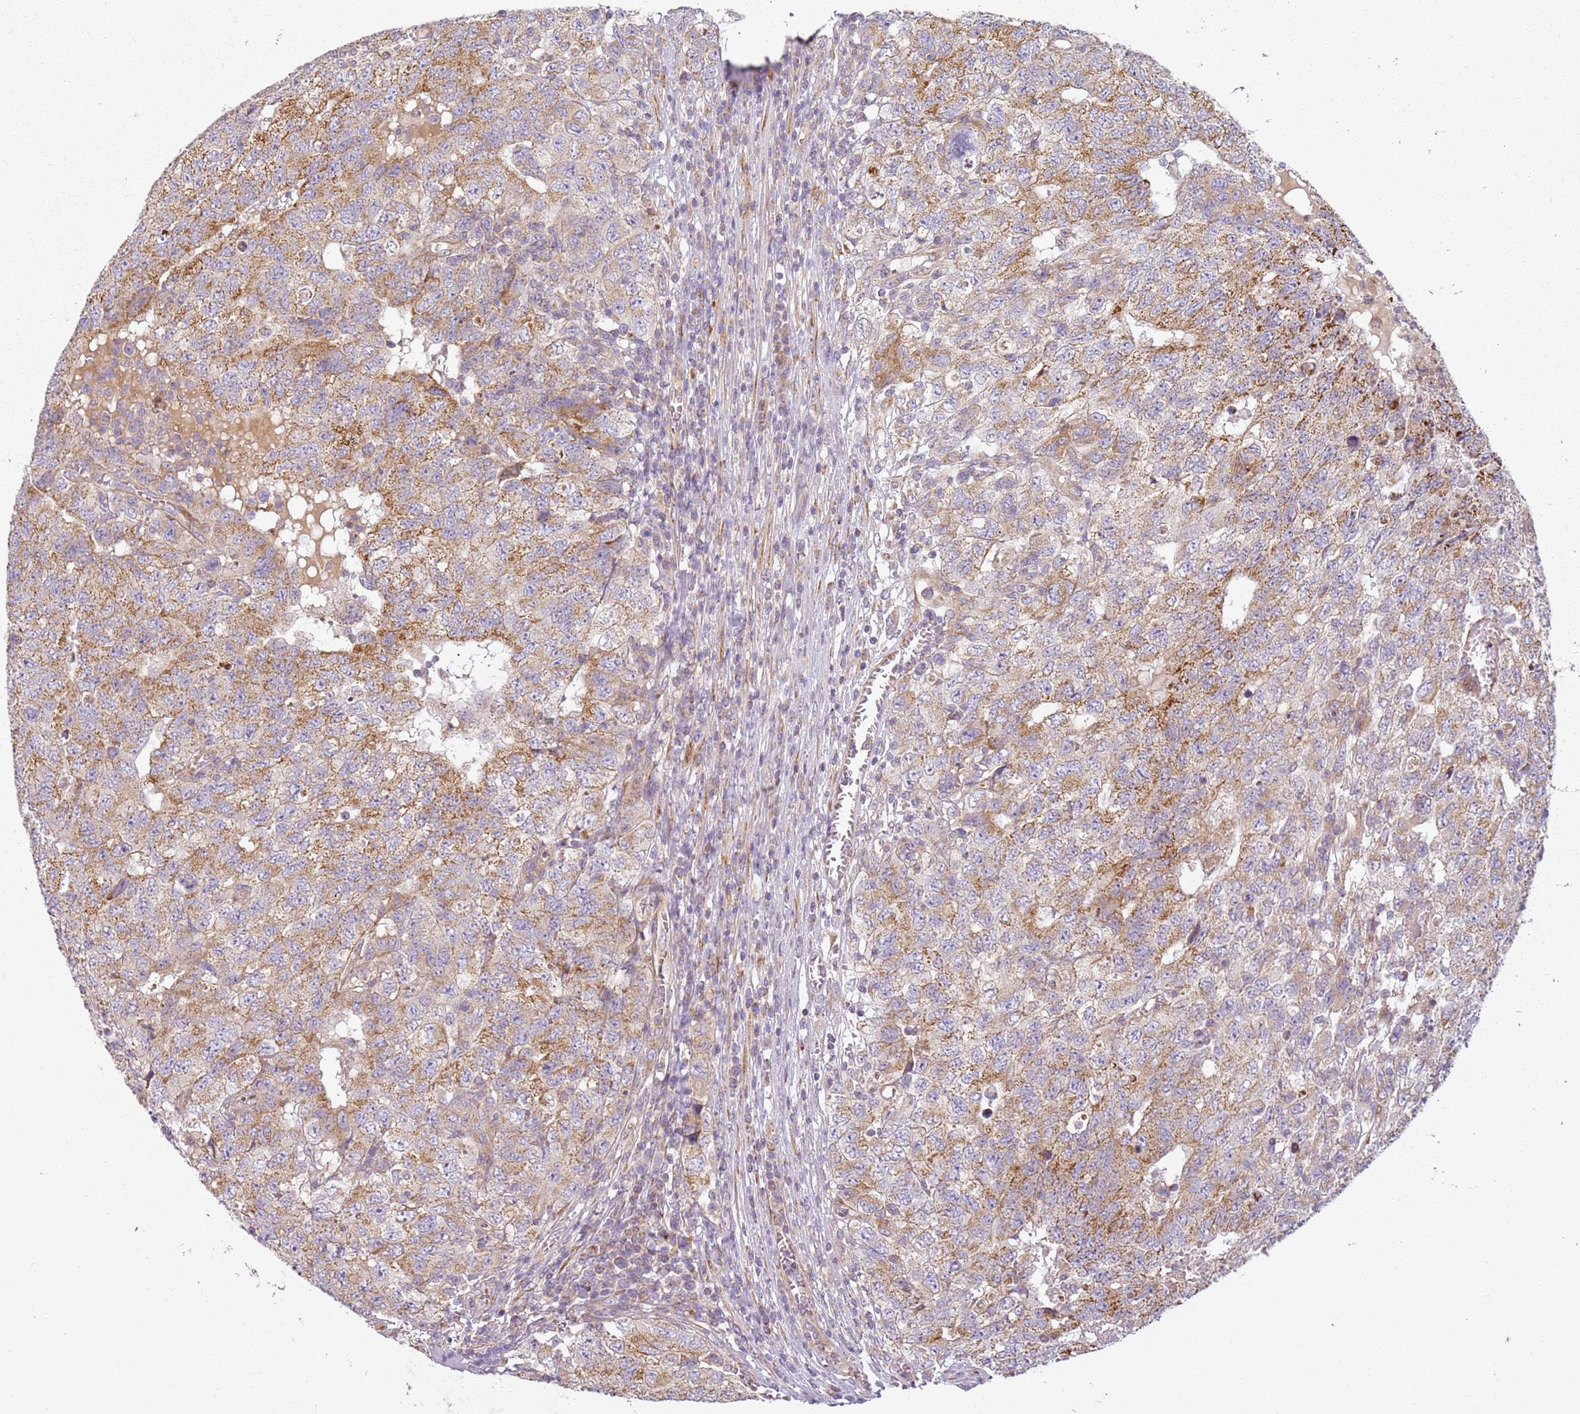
{"staining": {"intensity": "moderate", "quantity": "25%-75%", "location": "cytoplasmic/membranous"}, "tissue": "testis cancer", "cell_type": "Tumor cells", "image_type": "cancer", "snomed": [{"axis": "morphology", "description": "Carcinoma, Embryonal, NOS"}, {"axis": "topography", "description": "Testis"}], "caption": "Brown immunohistochemical staining in testis cancer (embryonal carcinoma) demonstrates moderate cytoplasmic/membranous expression in approximately 25%-75% of tumor cells.", "gene": "TMEM200C", "patient": {"sex": "male", "age": 34}}